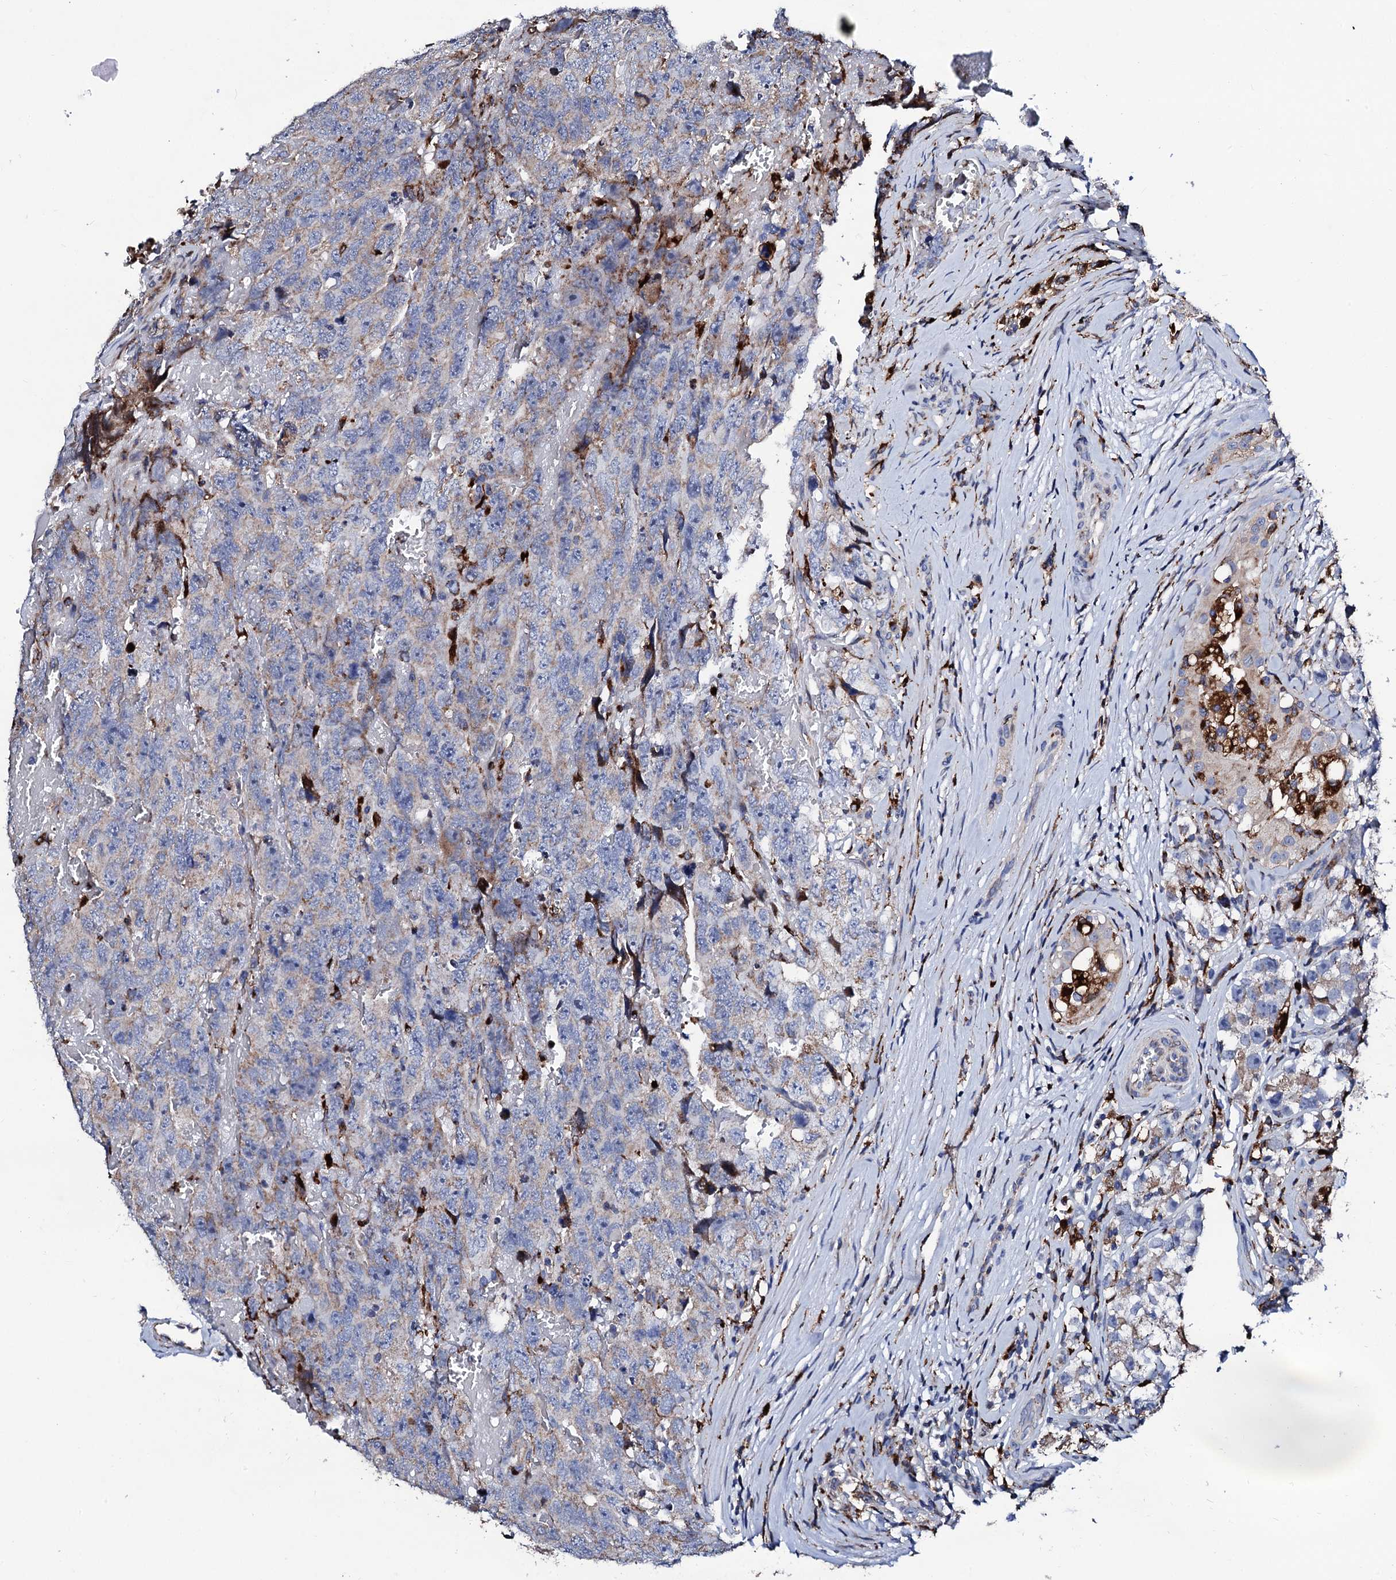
{"staining": {"intensity": "weak", "quantity": "<25%", "location": "cytoplasmic/membranous"}, "tissue": "testis cancer", "cell_type": "Tumor cells", "image_type": "cancer", "snomed": [{"axis": "morphology", "description": "Carcinoma, Embryonal, NOS"}, {"axis": "topography", "description": "Testis"}], "caption": "Immunohistochemistry histopathology image of human testis embryonal carcinoma stained for a protein (brown), which reveals no expression in tumor cells.", "gene": "TCIRG1", "patient": {"sex": "male", "age": 45}}